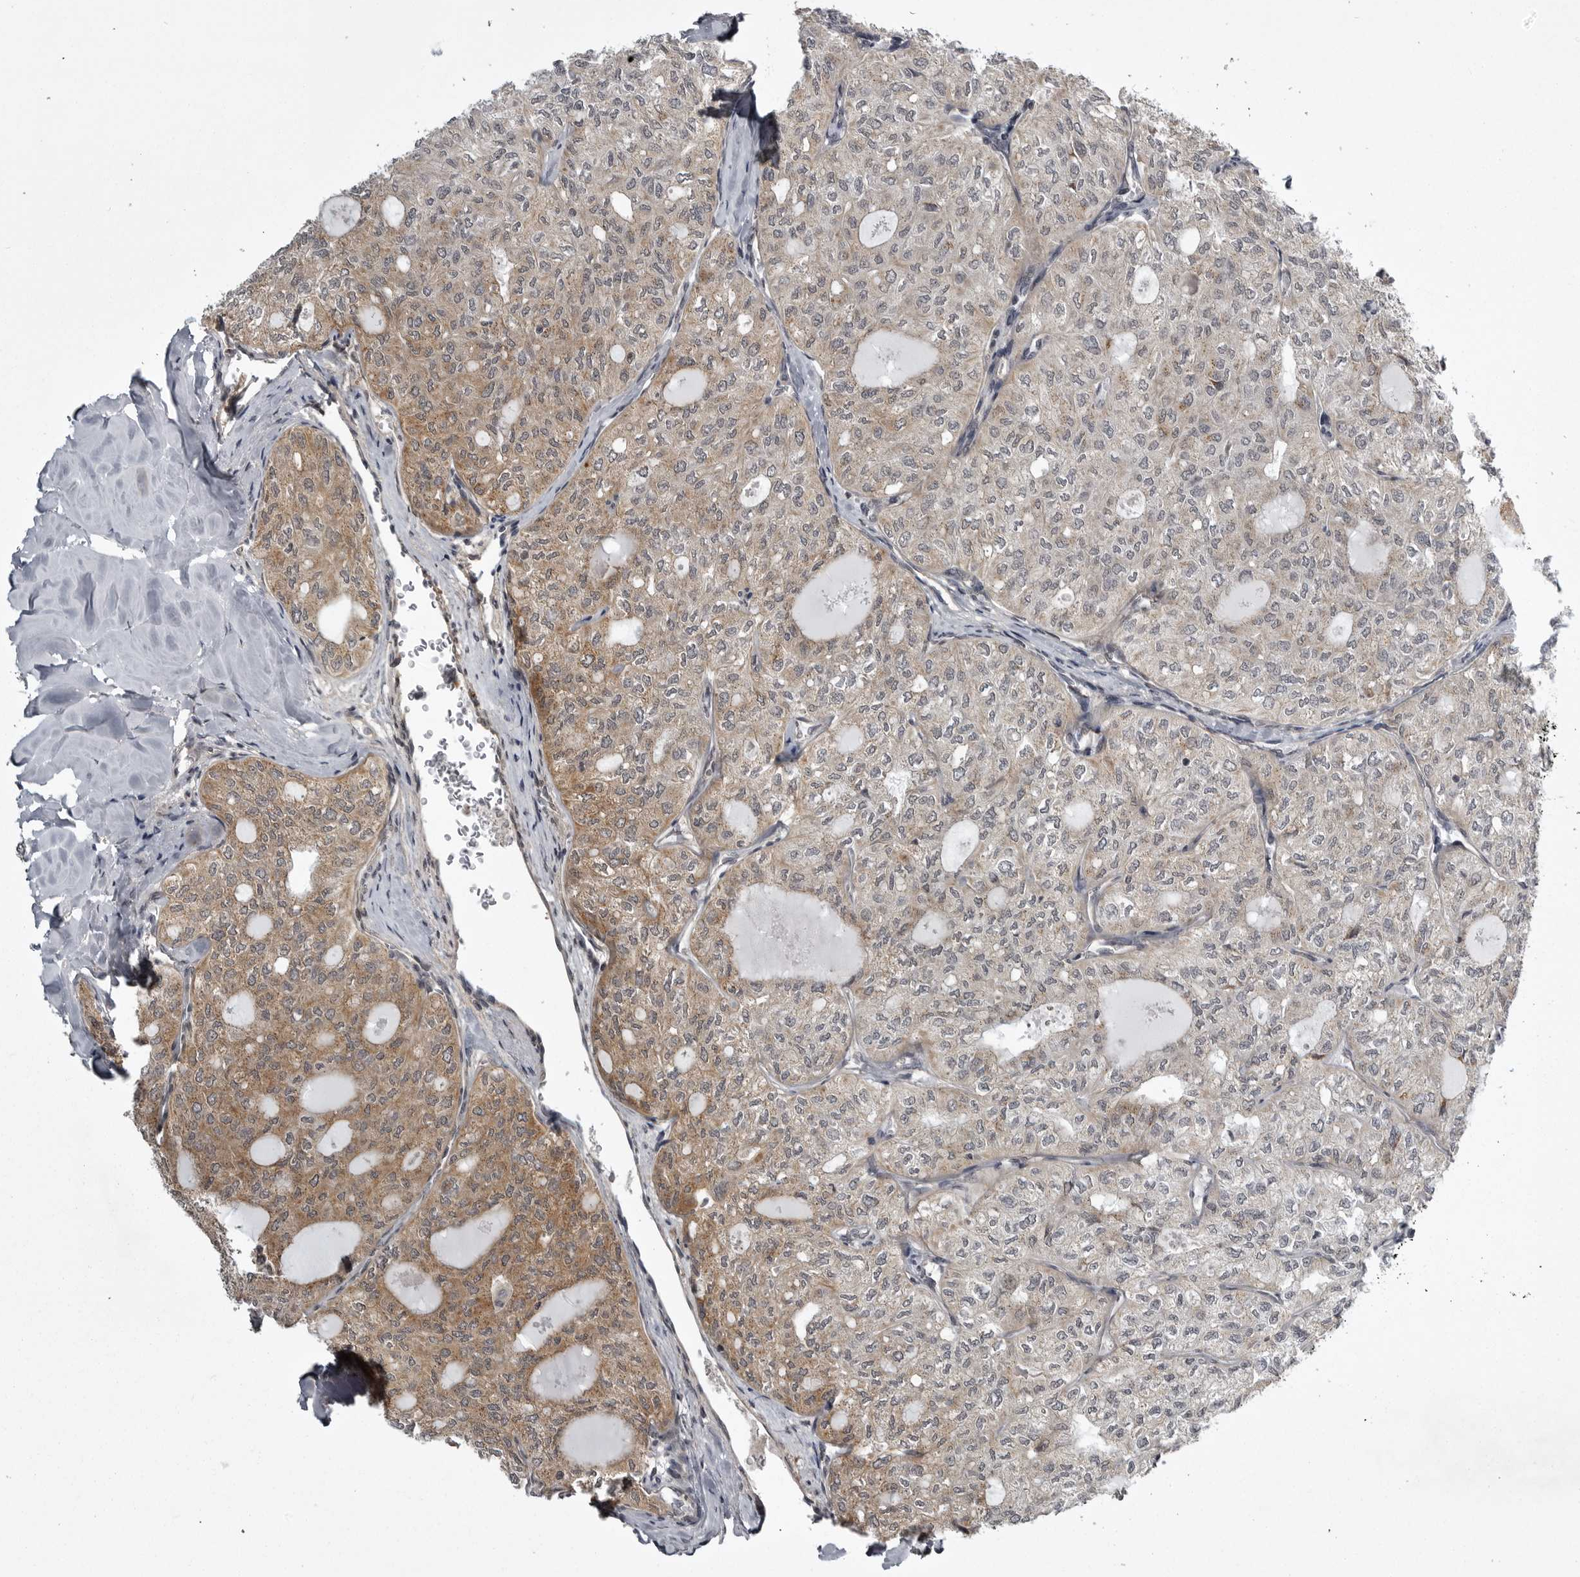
{"staining": {"intensity": "moderate", "quantity": "<25%", "location": "cytoplasmic/membranous"}, "tissue": "thyroid cancer", "cell_type": "Tumor cells", "image_type": "cancer", "snomed": [{"axis": "morphology", "description": "Follicular adenoma carcinoma, NOS"}, {"axis": "topography", "description": "Thyroid gland"}], "caption": "A low amount of moderate cytoplasmic/membranous expression is seen in approximately <25% of tumor cells in thyroid cancer tissue.", "gene": "SNX16", "patient": {"sex": "male", "age": 75}}